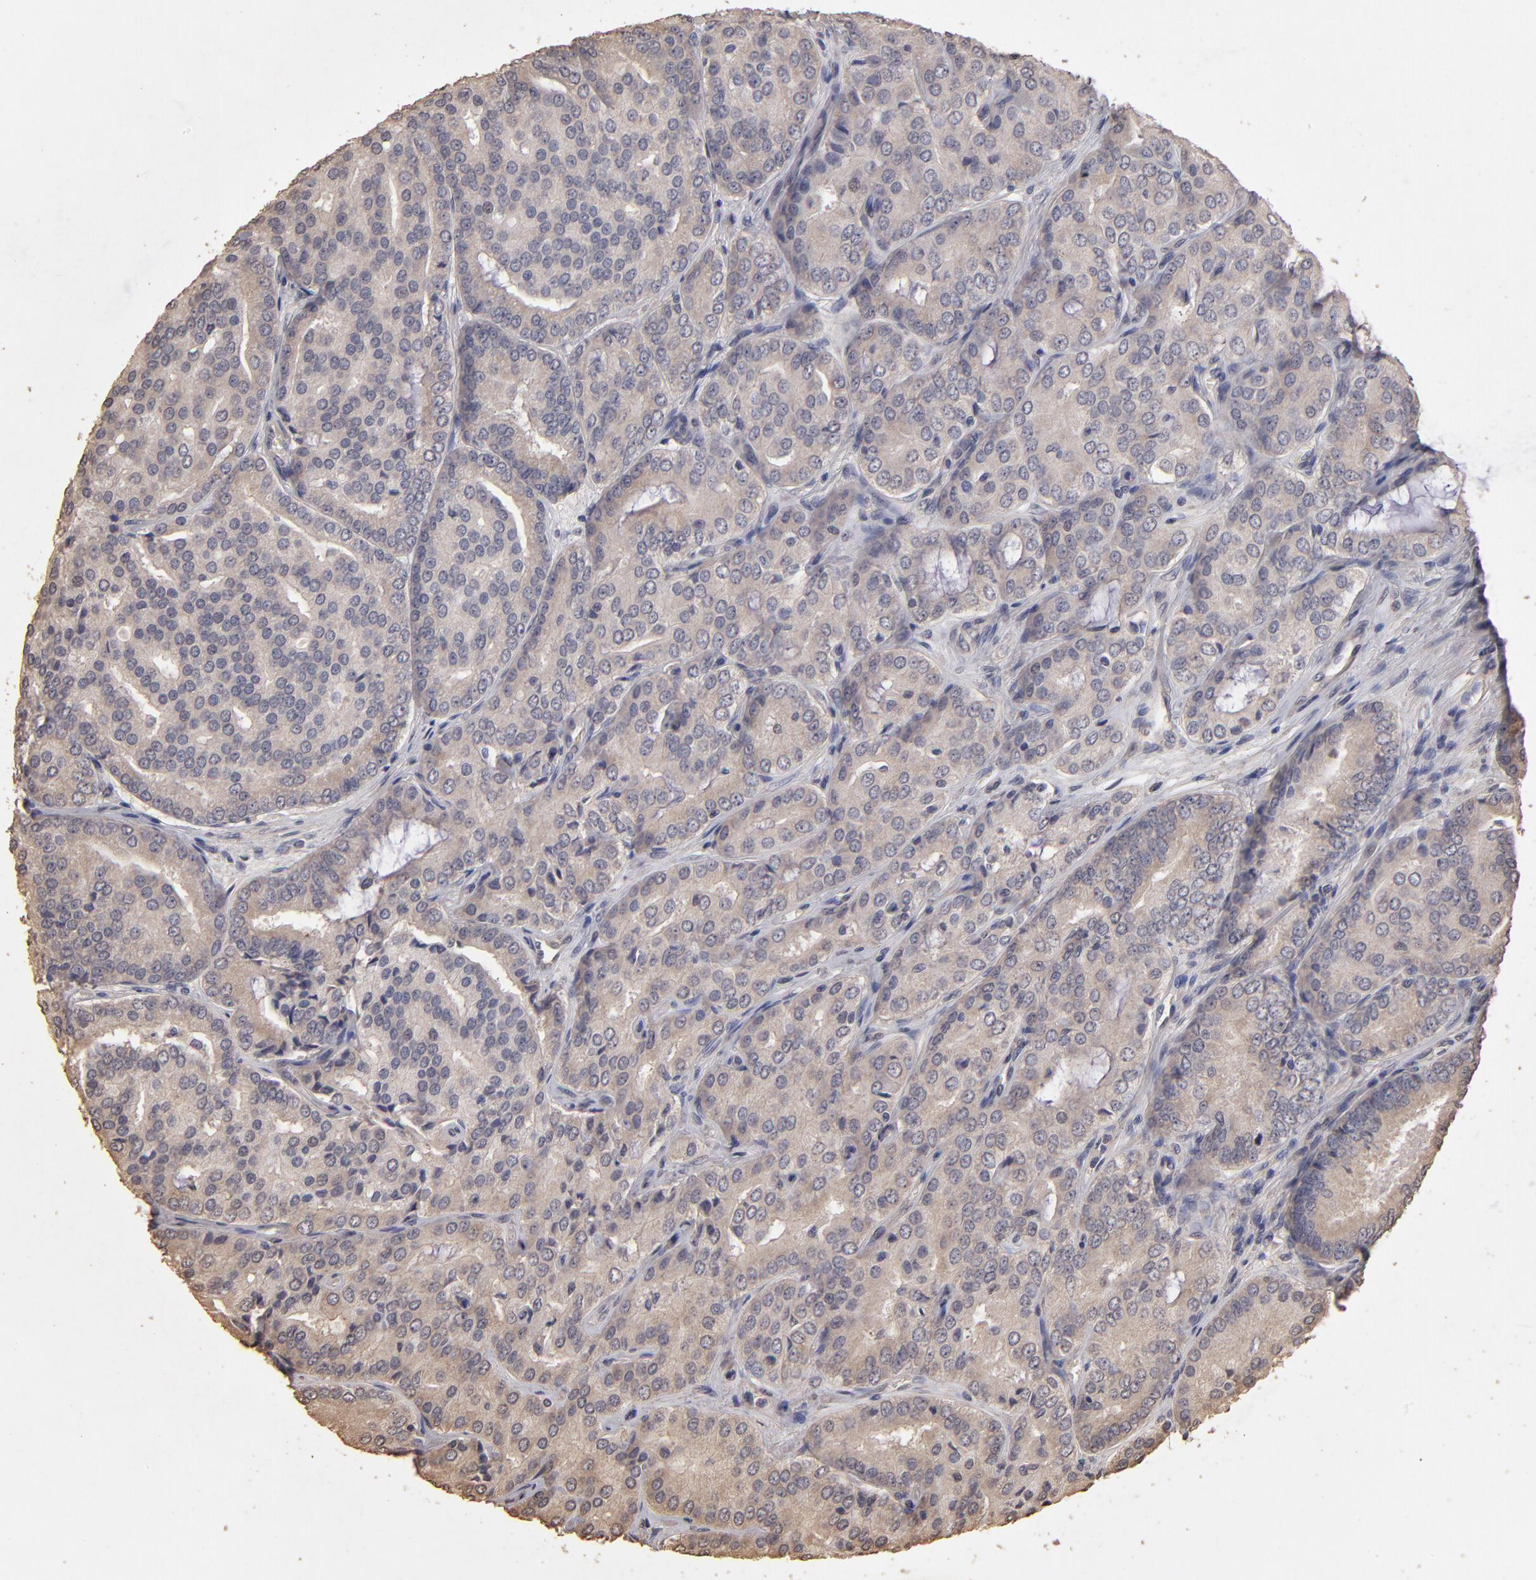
{"staining": {"intensity": "weak", "quantity": ">75%", "location": "cytoplasmic/membranous"}, "tissue": "prostate cancer", "cell_type": "Tumor cells", "image_type": "cancer", "snomed": [{"axis": "morphology", "description": "Adenocarcinoma, High grade"}, {"axis": "topography", "description": "Prostate"}], "caption": "Immunohistochemistry (IHC) (DAB (3,3'-diaminobenzidine)) staining of prostate cancer demonstrates weak cytoplasmic/membranous protein expression in about >75% of tumor cells.", "gene": "OPHN1", "patient": {"sex": "male", "age": 64}}